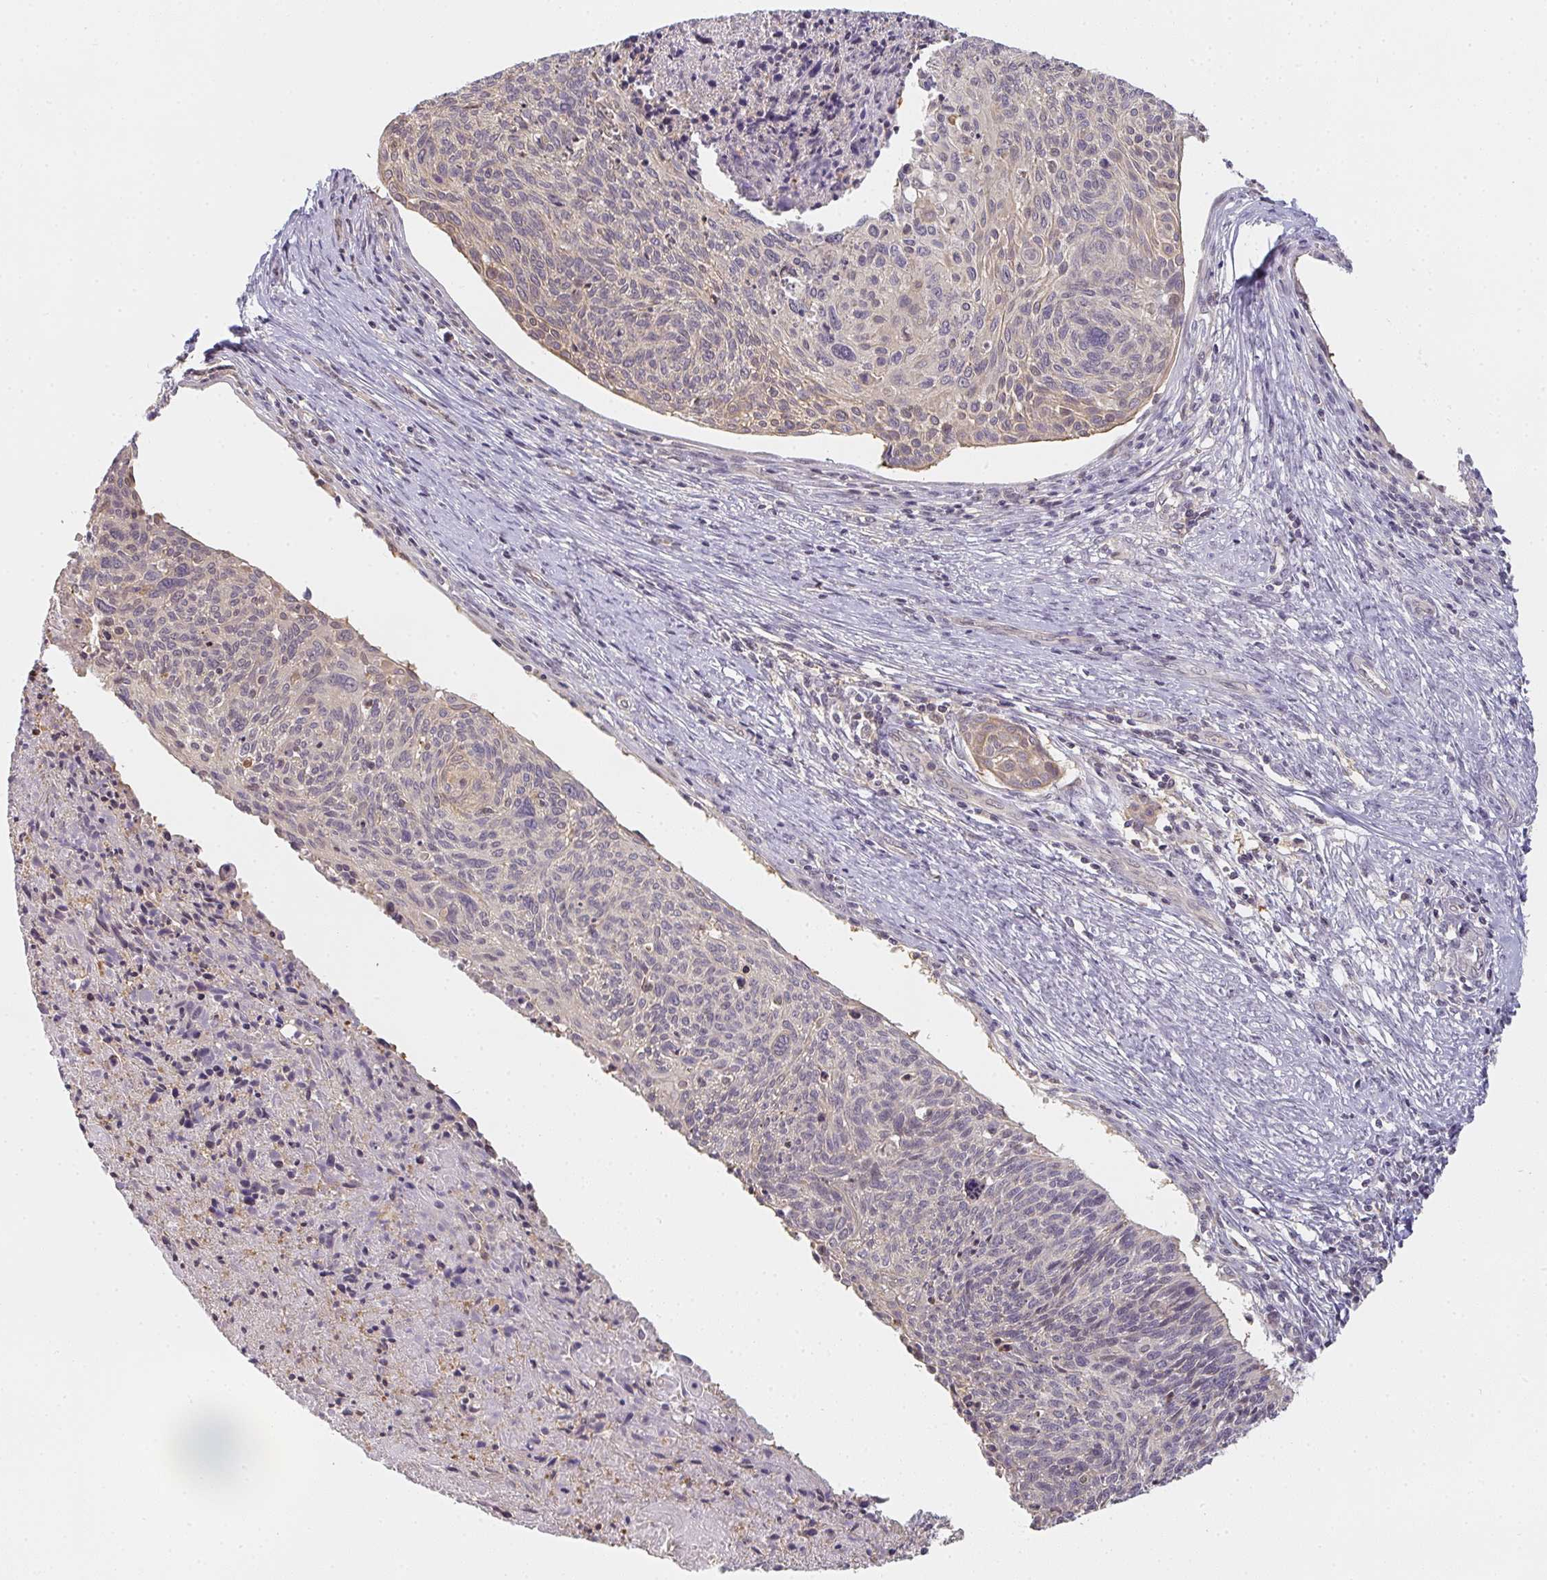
{"staining": {"intensity": "weak", "quantity": "<25%", "location": "cytoplasmic/membranous"}, "tissue": "cervical cancer", "cell_type": "Tumor cells", "image_type": "cancer", "snomed": [{"axis": "morphology", "description": "Squamous cell carcinoma, NOS"}, {"axis": "topography", "description": "Cervix"}], "caption": "DAB (3,3'-diaminobenzidine) immunohistochemical staining of human cervical cancer shows no significant expression in tumor cells.", "gene": "GSDMB", "patient": {"sex": "female", "age": 49}}